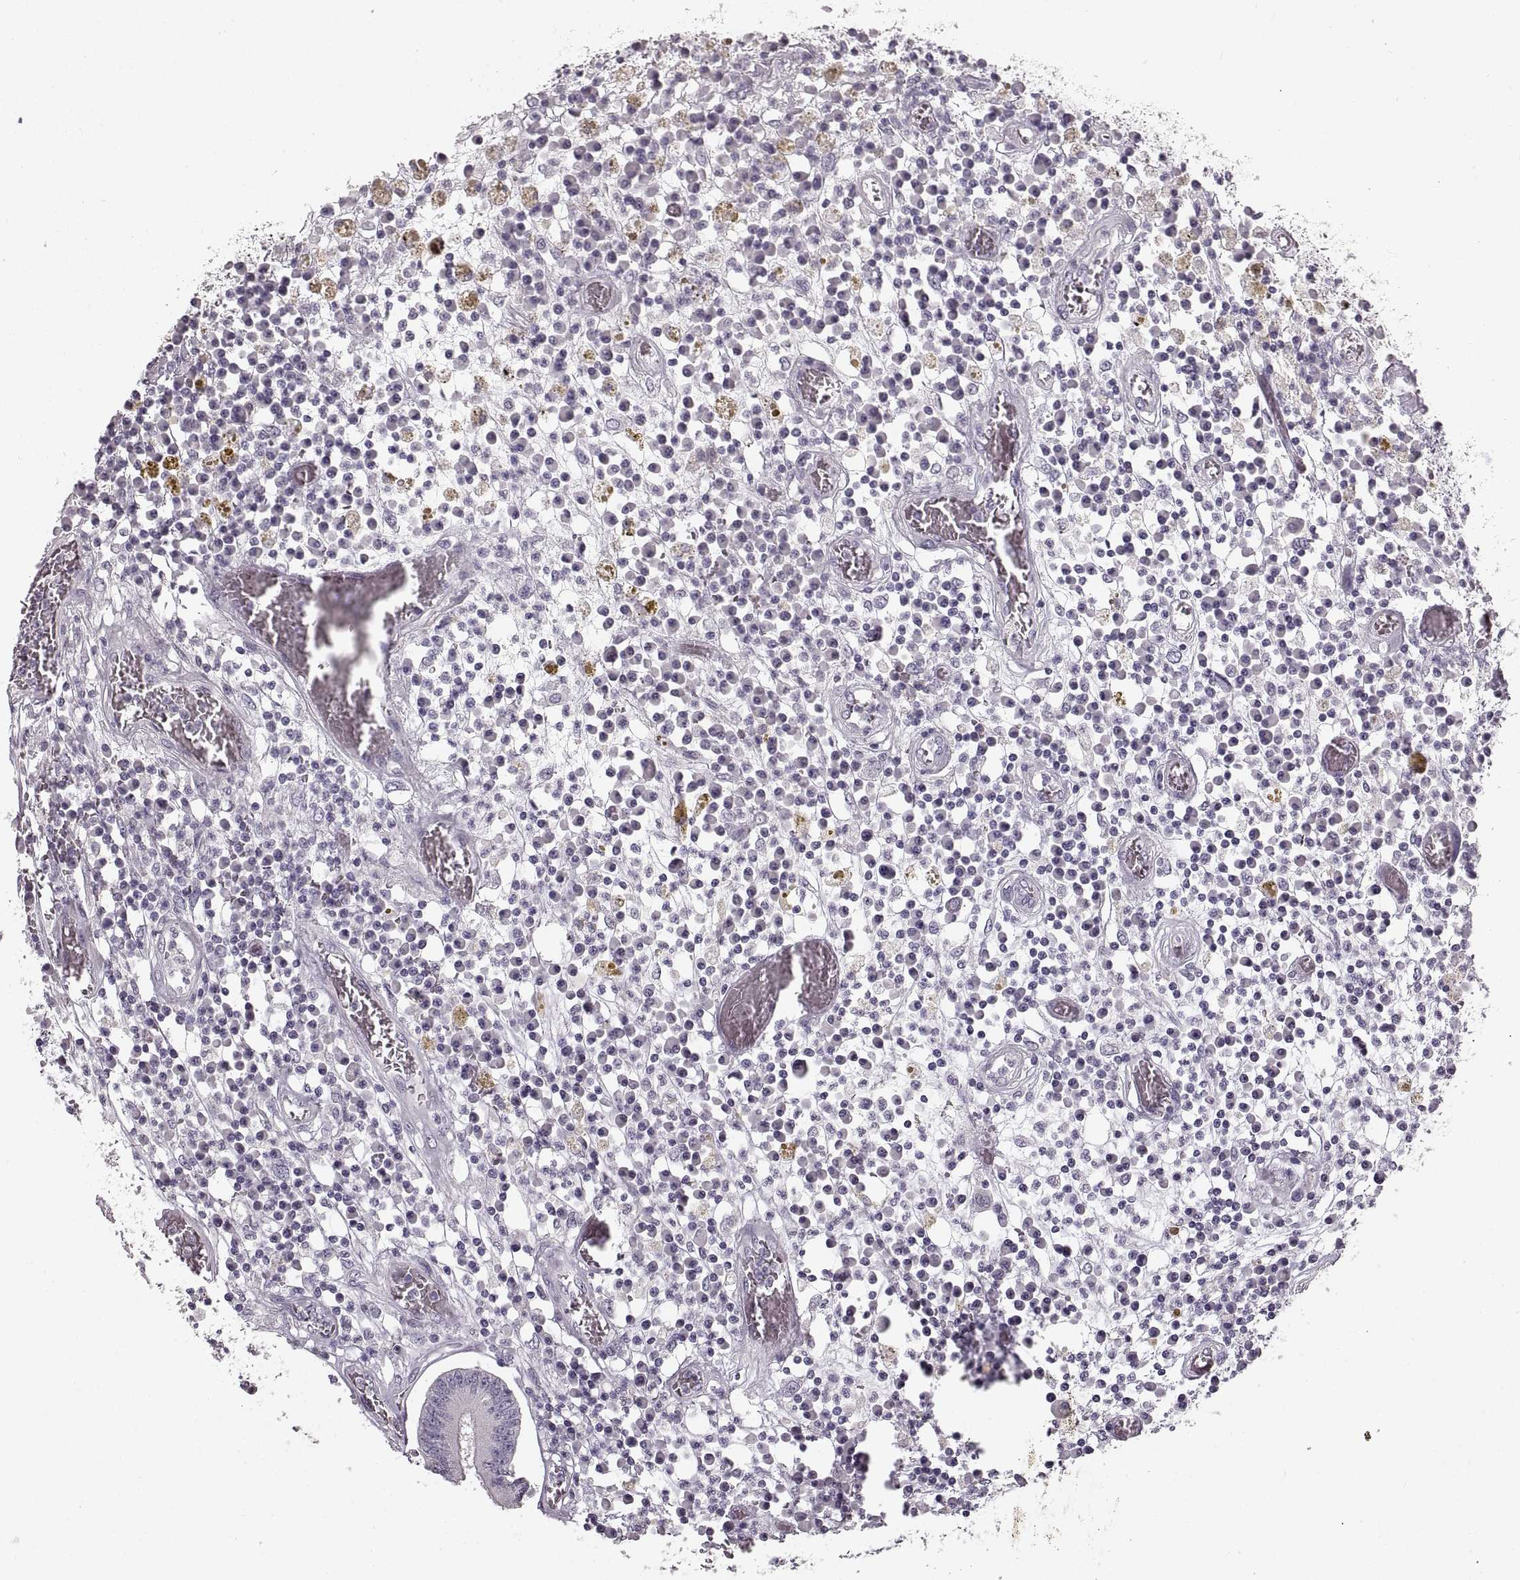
{"staining": {"intensity": "moderate", "quantity": "<25%", "location": "cytoplasmic/membranous"}, "tissue": "colorectal cancer", "cell_type": "Tumor cells", "image_type": "cancer", "snomed": [{"axis": "morphology", "description": "Adenocarcinoma, NOS"}, {"axis": "topography", "description": "Rectum"}], "caption": "Immunohistochemical staining of human colorectal cancer displays low levels of moderate cytoplasmic/membranous staining in approximately <25% of tumor cells.", "gene": "CNTN1", "patient": {"sex": "male", "age": 54}}